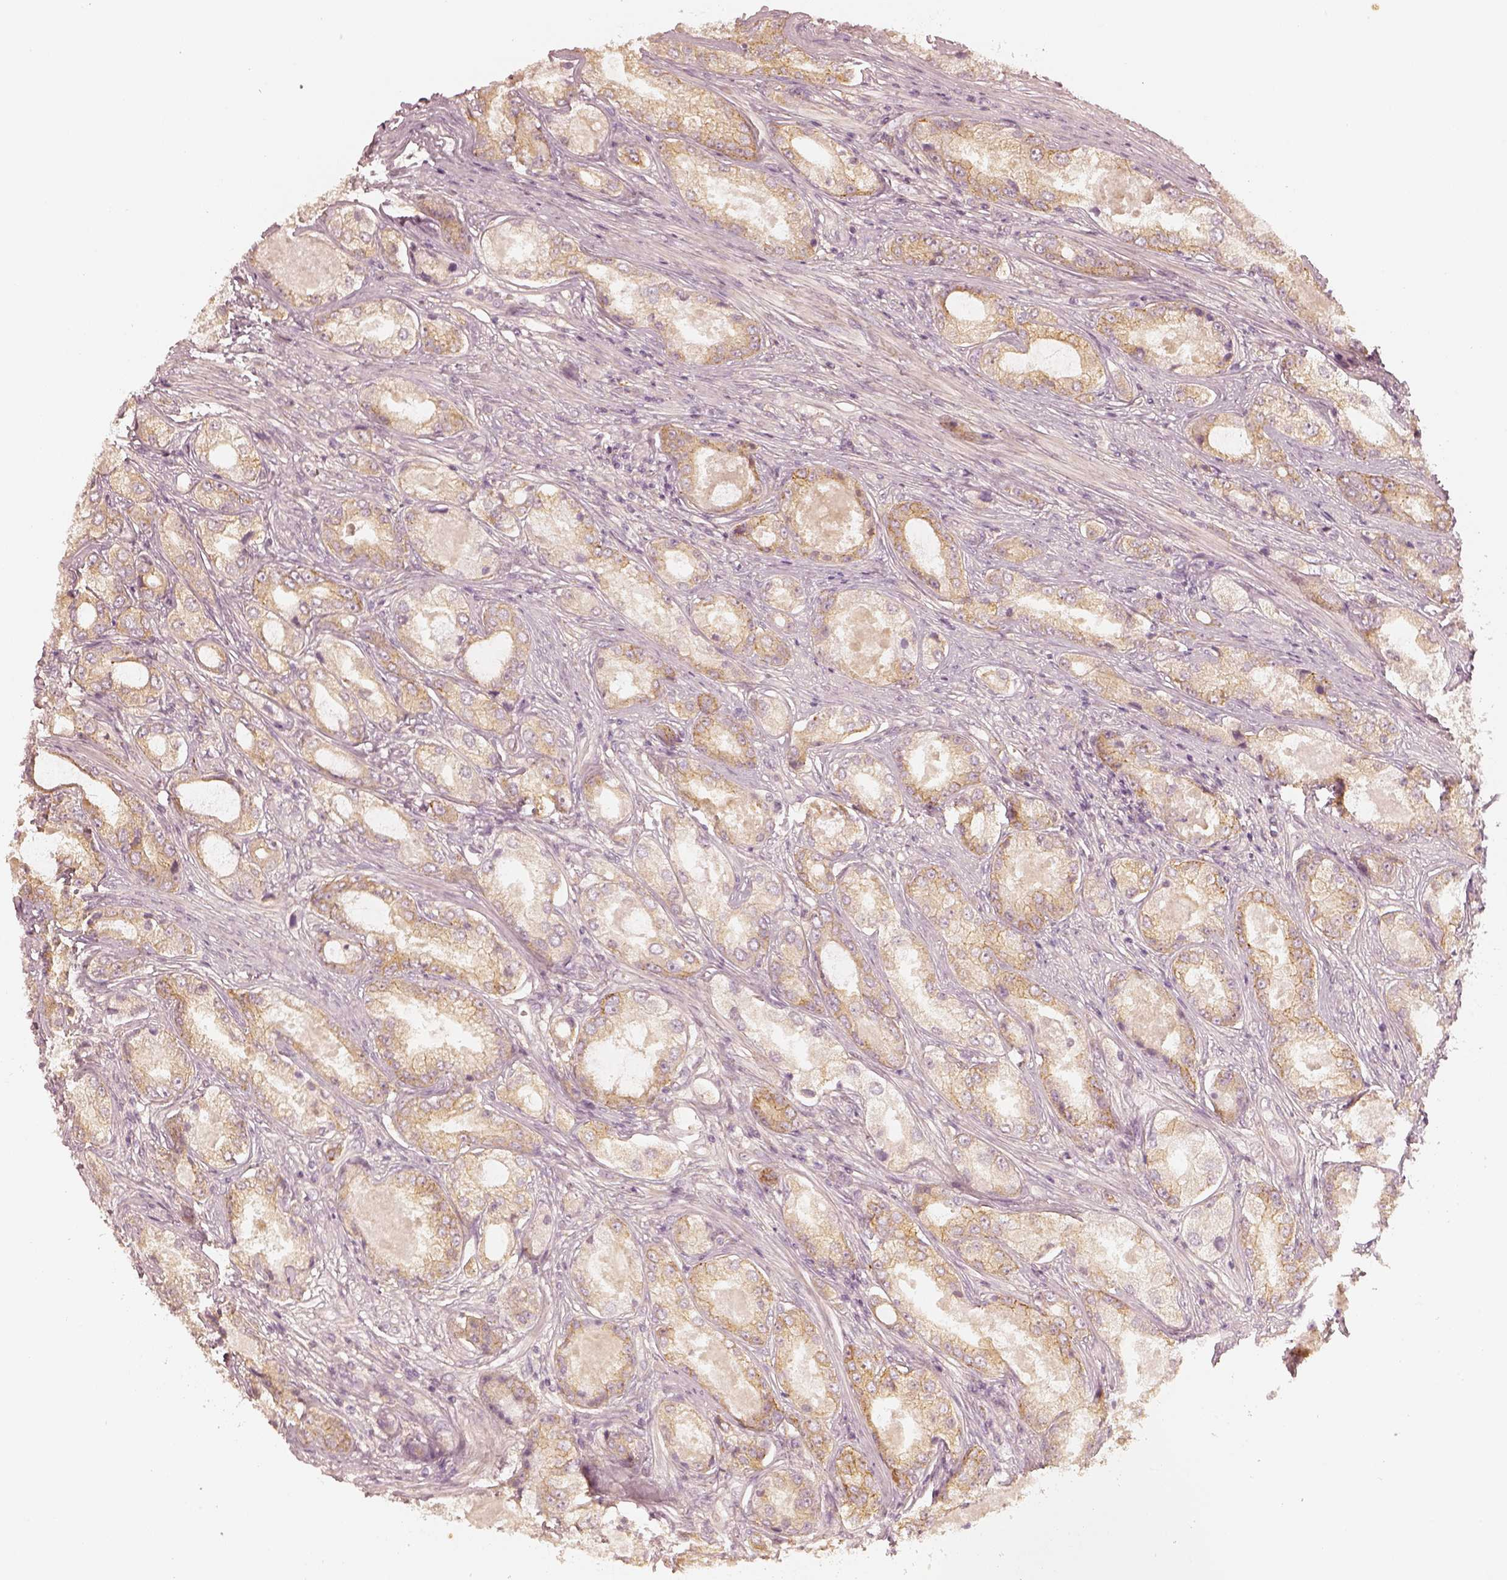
{"staining": {"intensity": "weak", "quantity": ">75%", "location": "cytoplasmic/membranous"}, "tissue": "prostate cancer", "cell_type": "Tumor cells", "image_type": "cancer", "snomed": [{"axis": "morphology", "description": "Adenocarcinoma, Low grade"}, {"axis": "topography", "description": "Prostate"}], "caption": "Prostate cancer (low-grade adenocarcinoma) stained with a brown dye exhibits weak cytoplasmic/membranous positive staining in about >75% of tumor cells.", "gene": "GORASP2", "patient": {"sex": "male", "age": 68}}